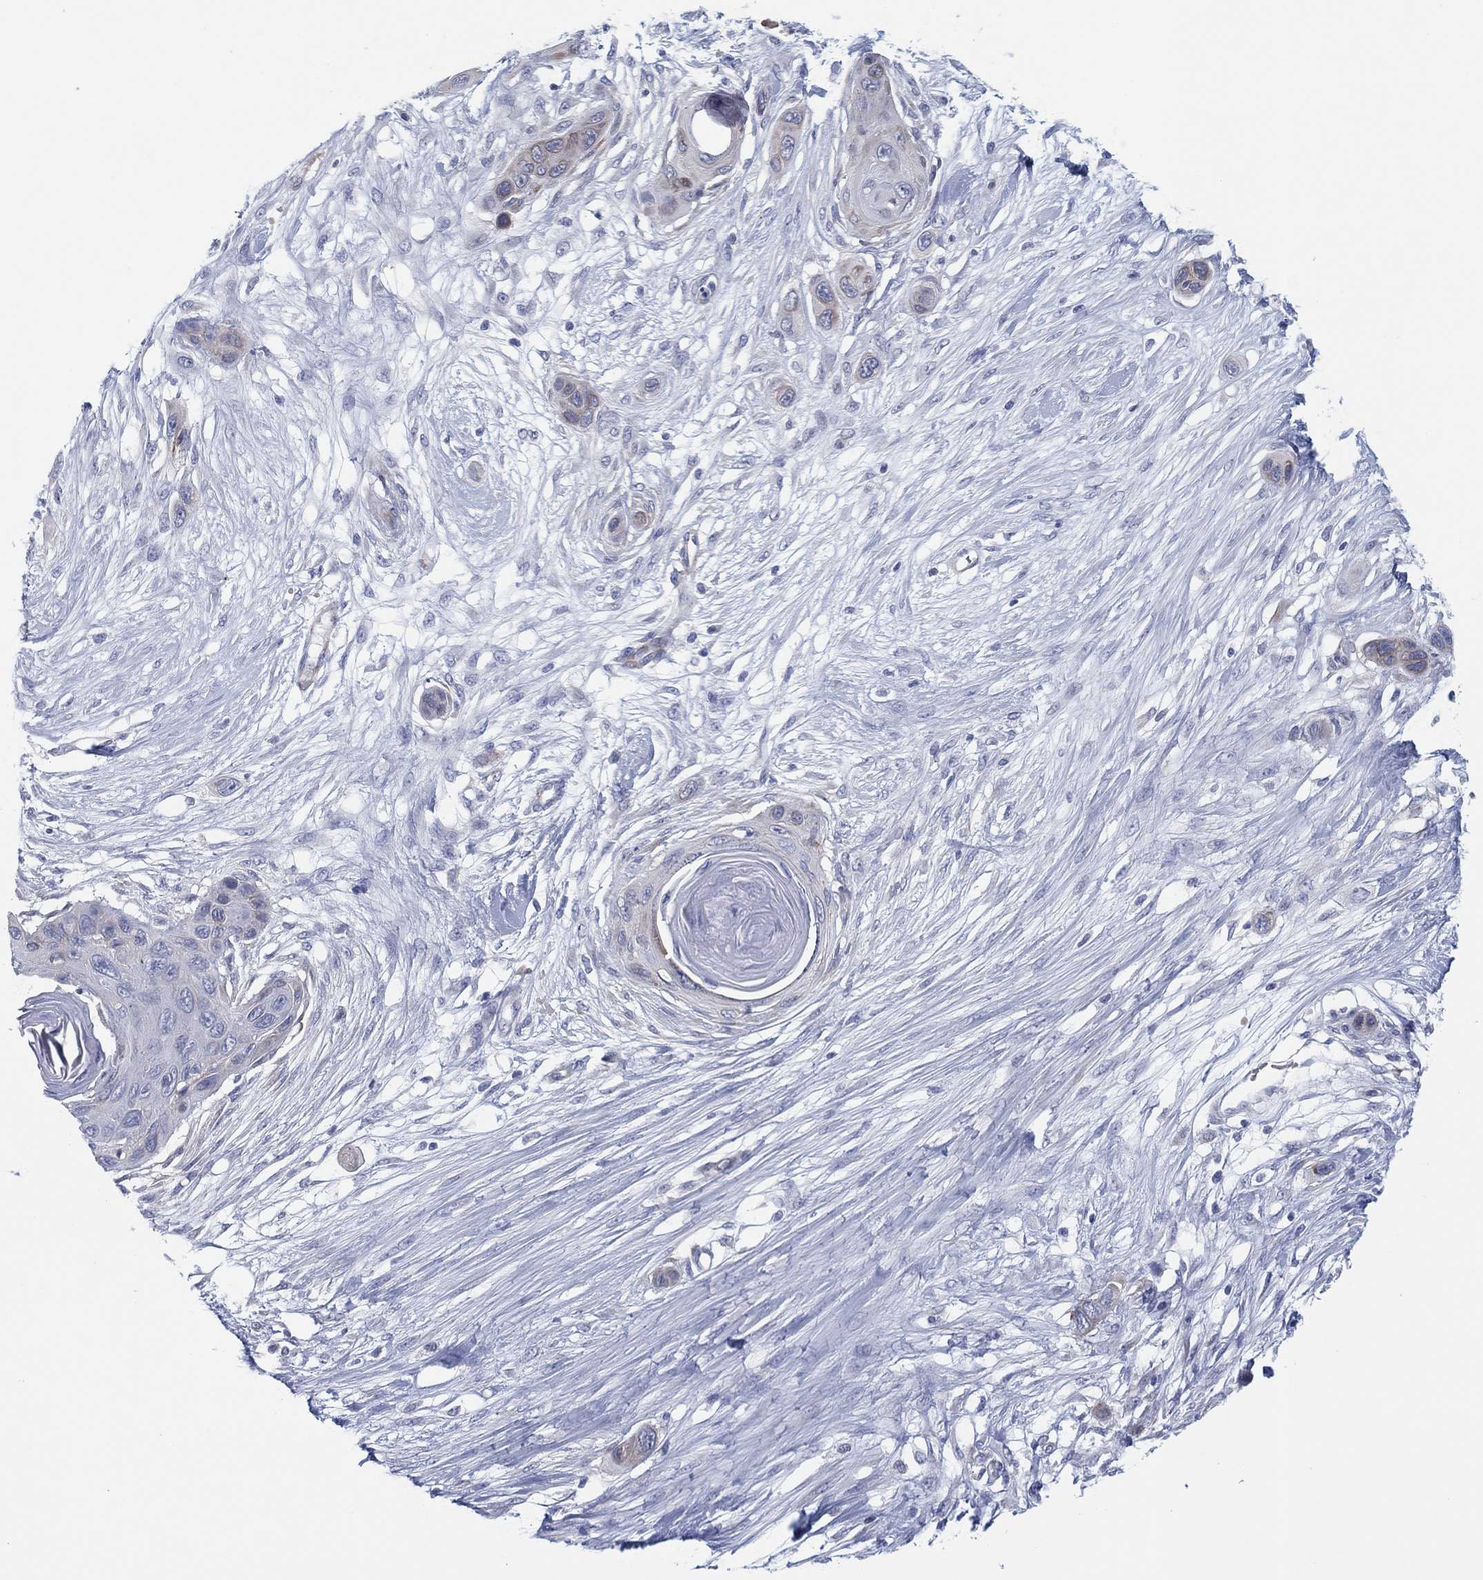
{"staining": {"intensity": "negative", "quantity": "none", "location": "none"}, "tissue": "skin cancer", "cell_type": "Tumor cells", "image_type": "cancer", "snomed": [{"axis": "morphology", "description": "Squamous cell carcinoma, NOS"}, {"axis": "topography", "description": "Skin"}], "caption": "This is an immunohistochemistry (IHC) image of skin cancer (squamous cell carcinoma). There is no staining in tumor cells.", "gene": "HEATR4", "patient": {"sex": "male", "age": 79}}